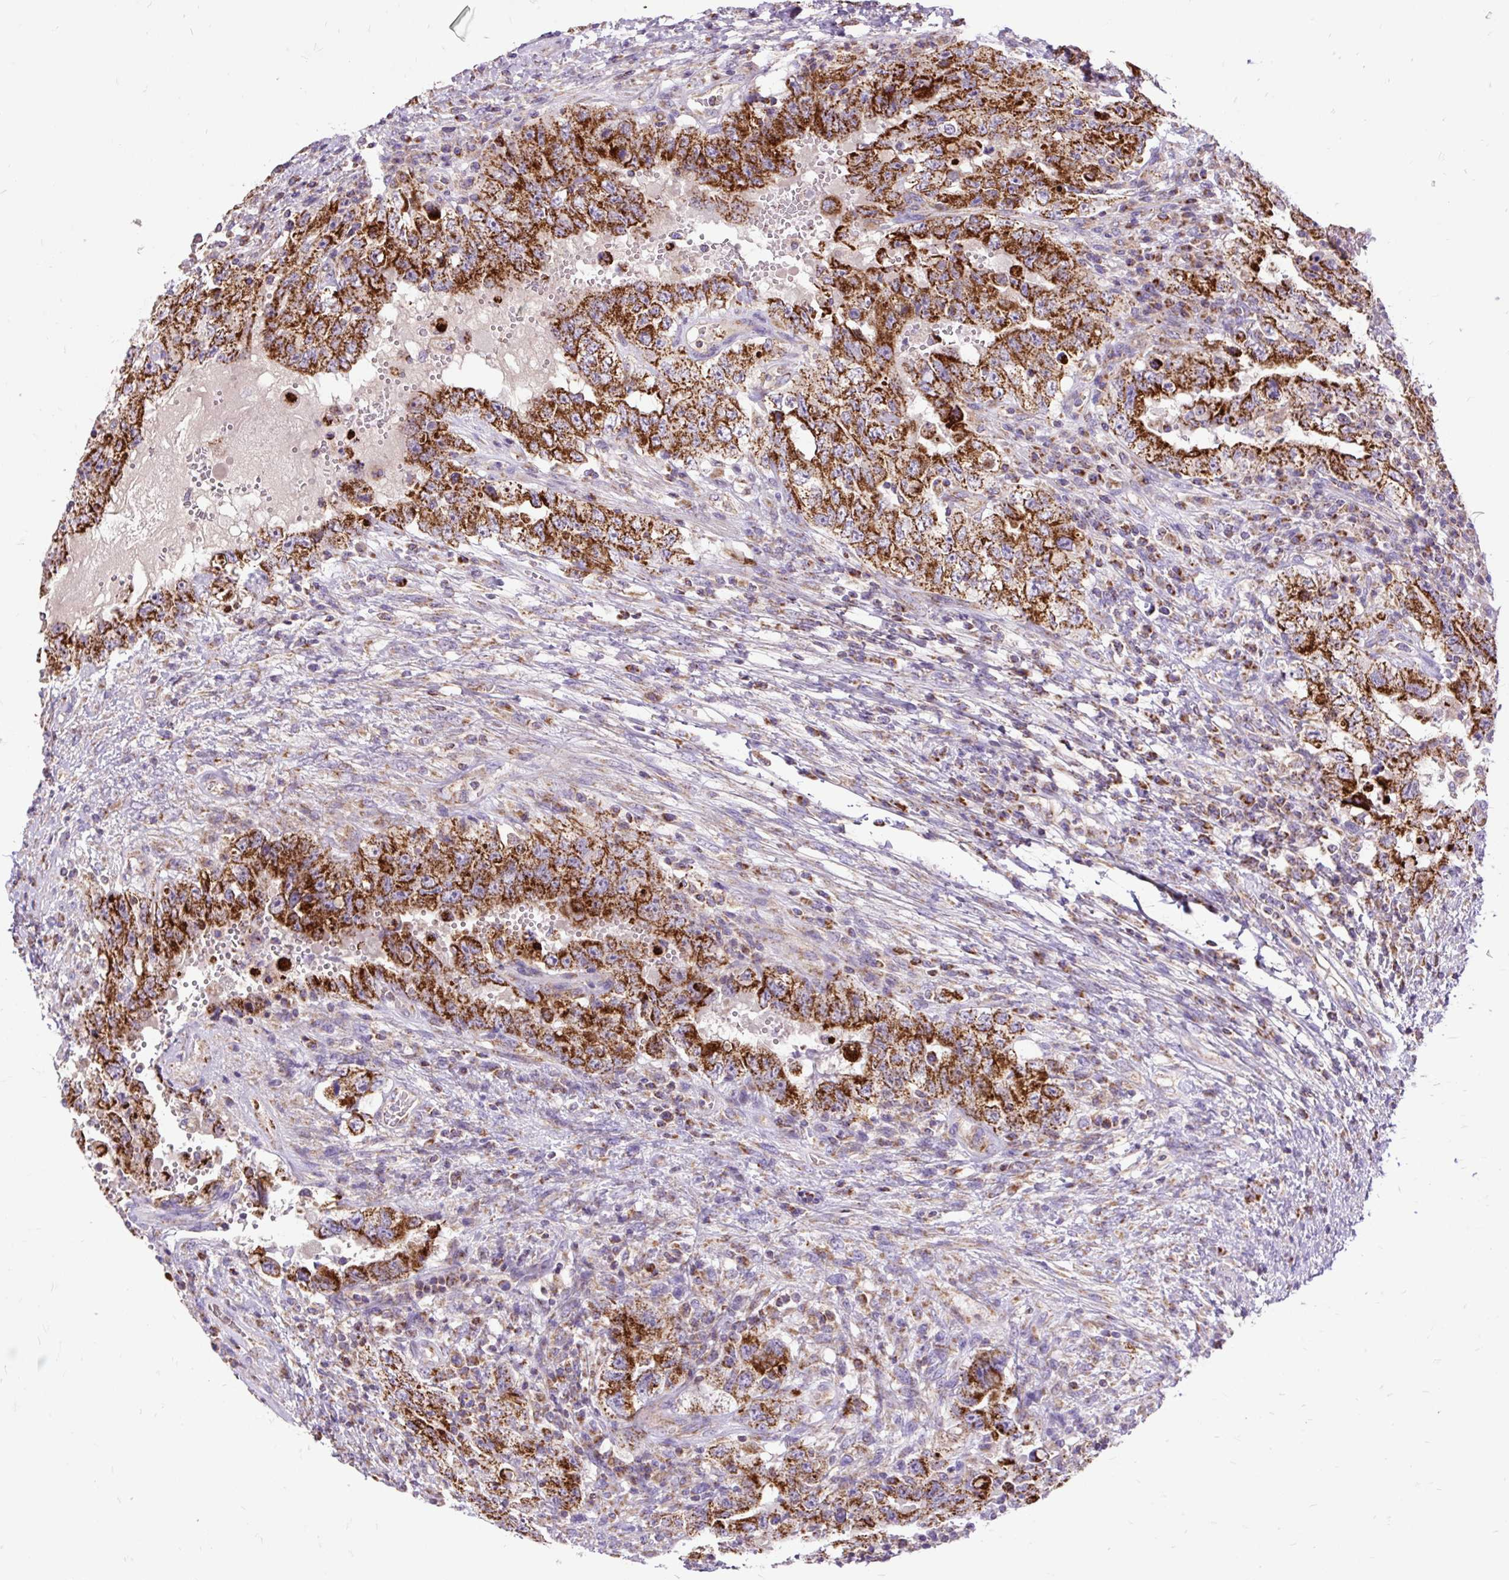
{"staining": {"intensity": "strong", "quantity": ">75%", "location": "cytoplasmic/membranous"}, "tissue": "testis cancer", "cell_type": "Tumor cells", "image_type": "cancer", "snomed": [{"axis": "morphology", "description": "Carcinoma, Embryonal, NOS"}, {"axis": "topography", "description": "Testis"}], "caption": "Embryonal carcinoma (testis) stained with a brown dye reveals strong cytoplasmic/membranous positive staining in approximately >75% of tumor cells.", "gene": "TOMM40", "patient": {"sex": "male", "age": 26}}